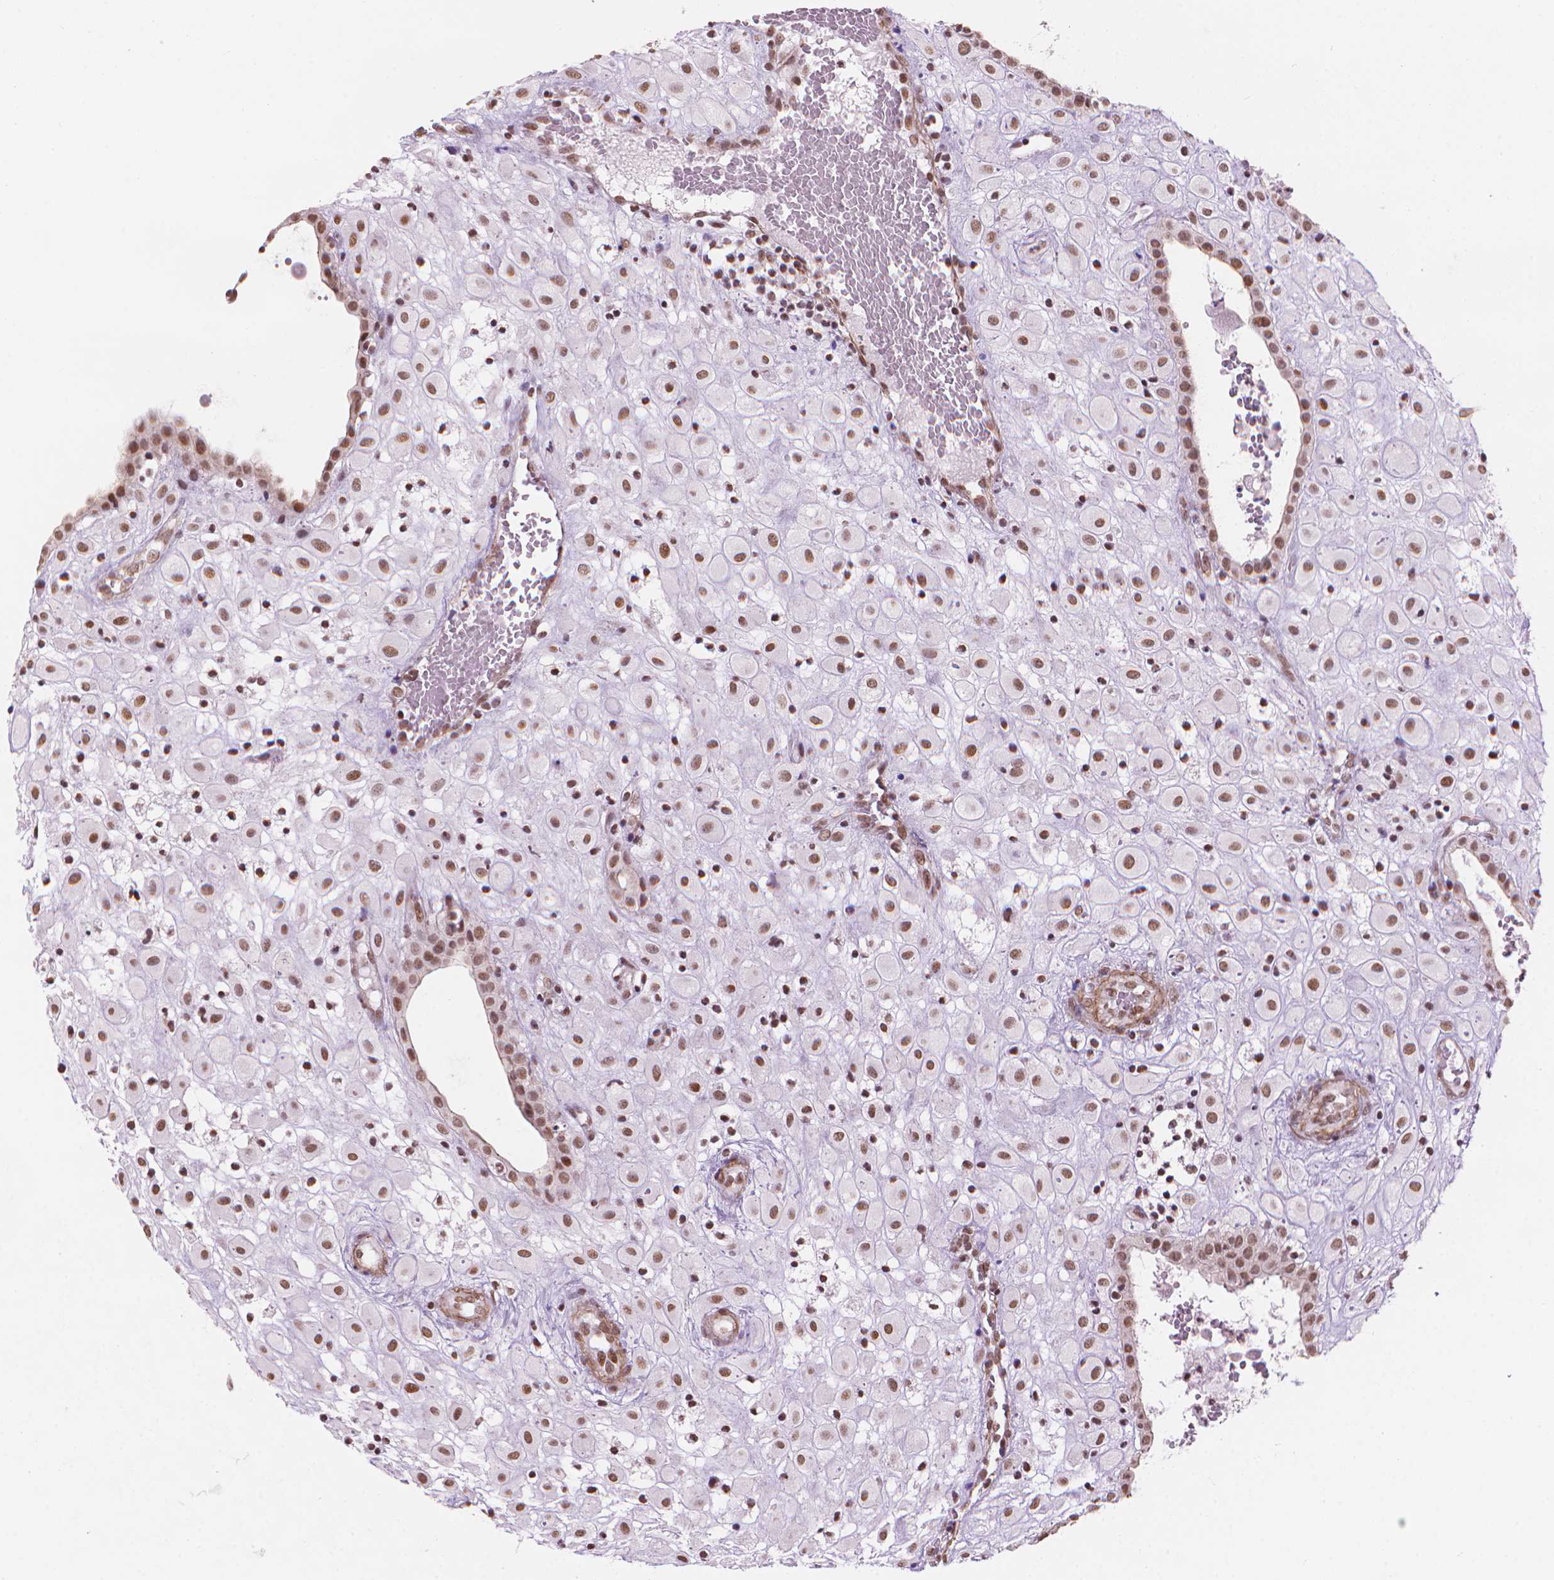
{"staining": {"intensity": "moderate", "quantity": ">75%", "location": "nuclear"}, "tissue": "placenta", "cell_type": "Decidual cells", "image_type": "normal", "snomed": [{"axis": "morphology", "description": "Normal tissue, NOS"}, {"axis": "topography", "description": "Placenta"}], "caption": "Protein expression analysis of benign placenta exhibits moderate nuclear positivity in about >75% of decidual cells.", "gene": "HOXD4", "patient": {"sex": "female", "age": 24}}